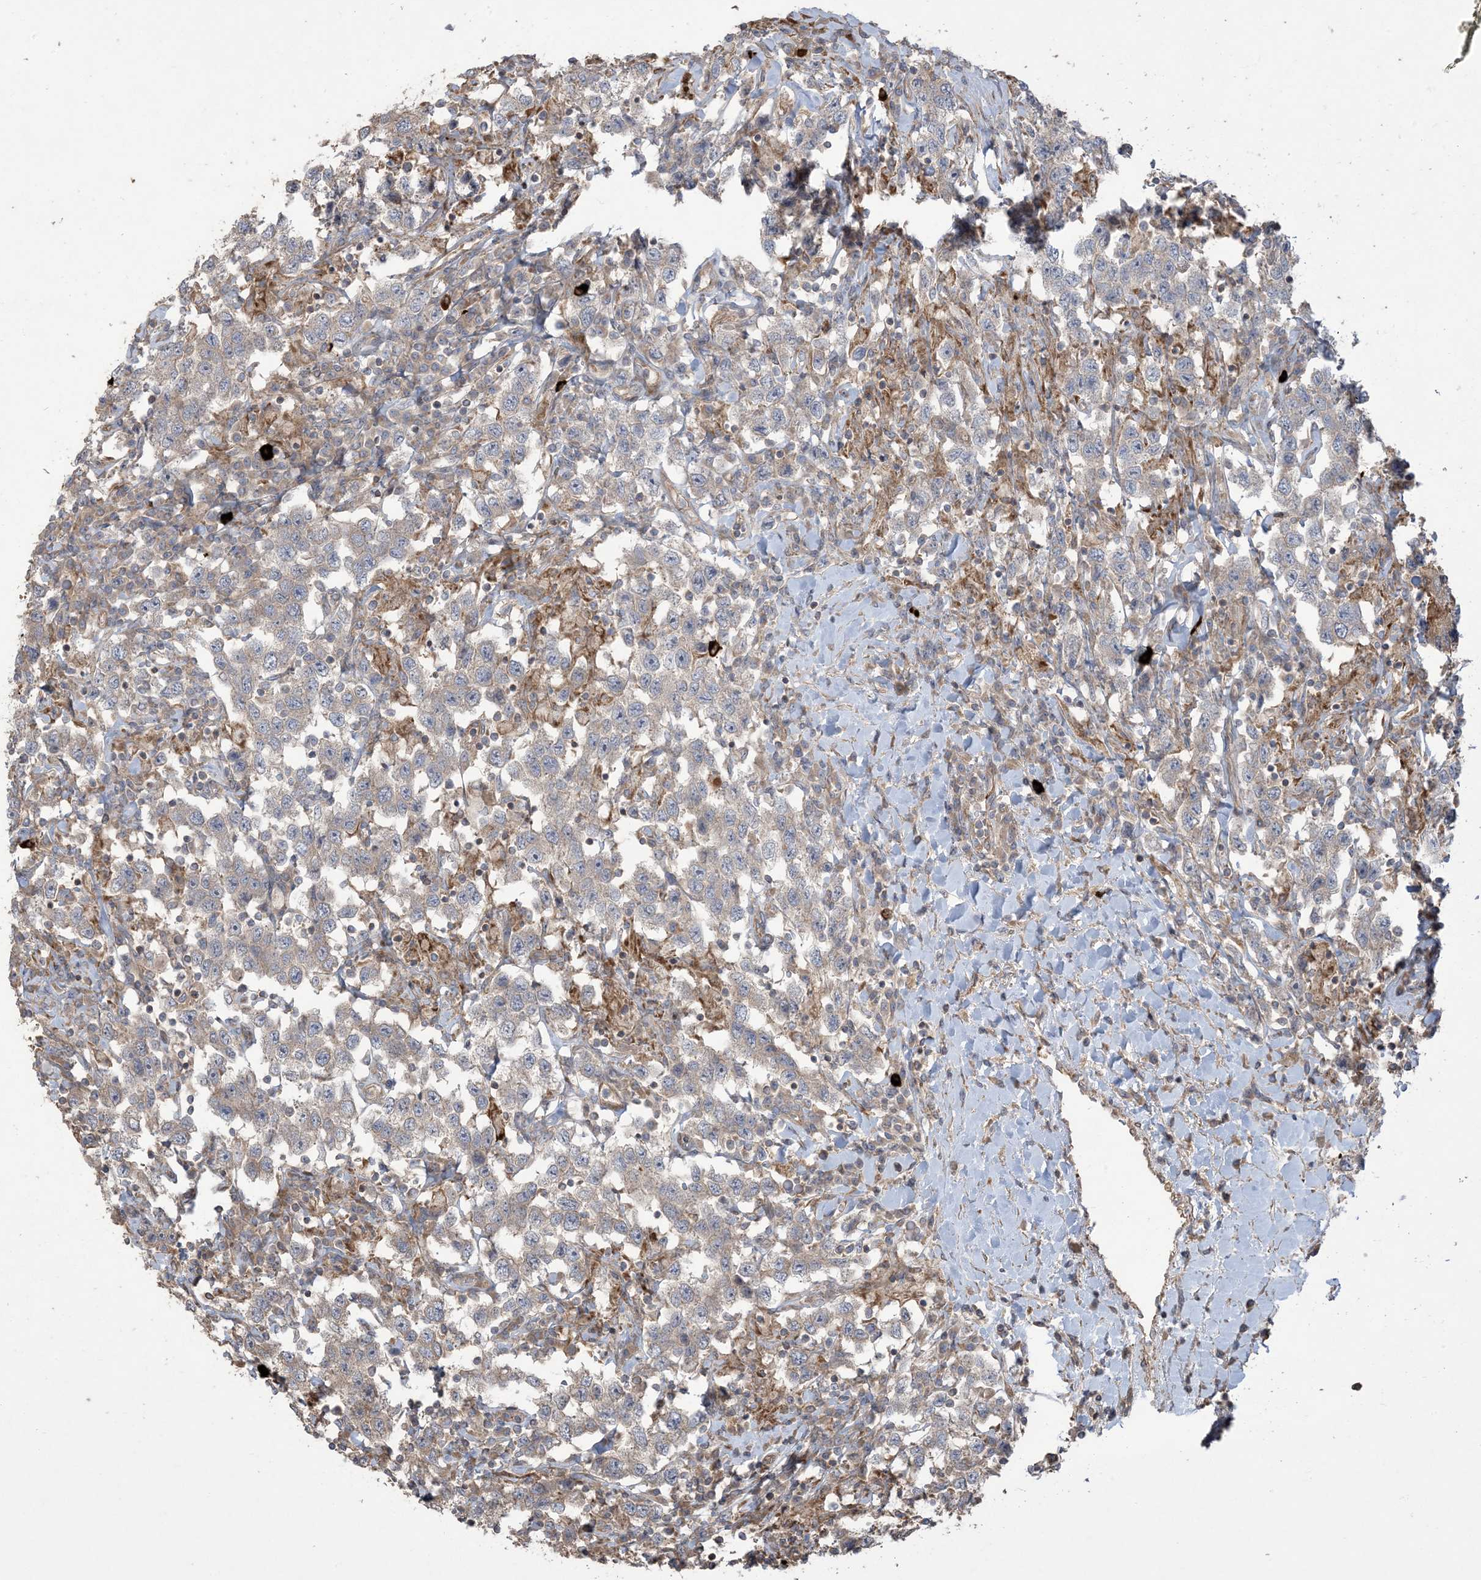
{"staining": {"intensity": "weak", "quantity": "<25%", "location": "cytoplasmic/membranous"}, "tissue": "testis cancer", "cell_type": "Tumor cells", "image_type": "cancer", "snomed": [{"axis": "morphology", "description": "Seminoma, NOS"}, {"axis": "topography", "description": "Testis"}], "caption": "DAB immunohistochemical staining of testis seminoma exhibits no significant expression in tumor cells. The staining is performed using DAB brown chromogen with nuclei counter-stained in using hematoxylin.", "gene": "KLHL18", "patient": {"sex": "male", "age": 41}}